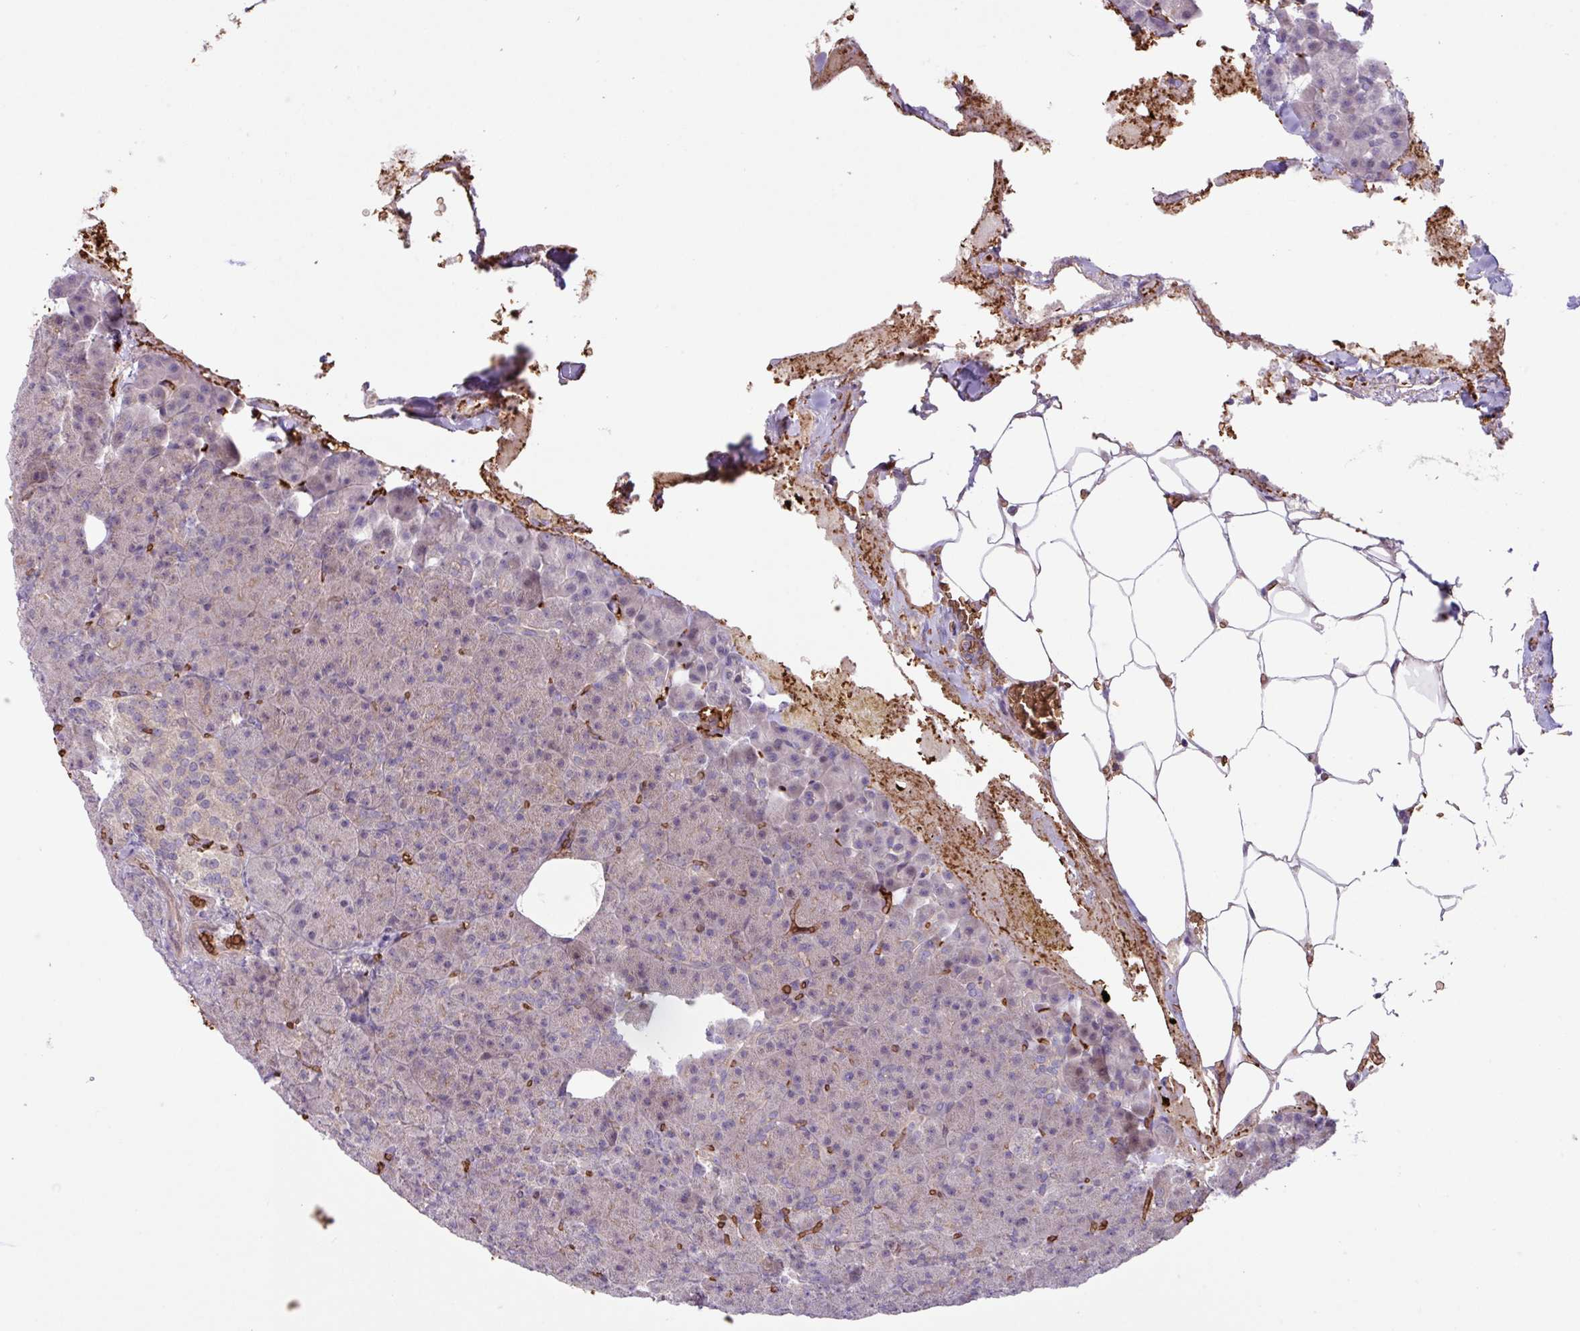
{"staining": {"intensity": "weak", "quantity": "<25%", "location": "cytoplasmic/membranous"}, "tissue": "pancreas", "cell_type": "Exocrine glandular cells", "image_type": "normal", "snomed": [{"axis": "morphology", "description": "Normal tissue, NOS"}, {"axis": "topography", "description": "Pancreas"}], "caption": "DAB (3,3'-diaminobenzidine) immunohistochemical staining of unremarkable pancreas demonstrates no significant expression in exocrine glandular cells. (DAB immunohistochemistry (IHC) with hematoxylin counter stain).", "gene": "RAD21L1", "patient": {"sex": "female", "age": 74}}